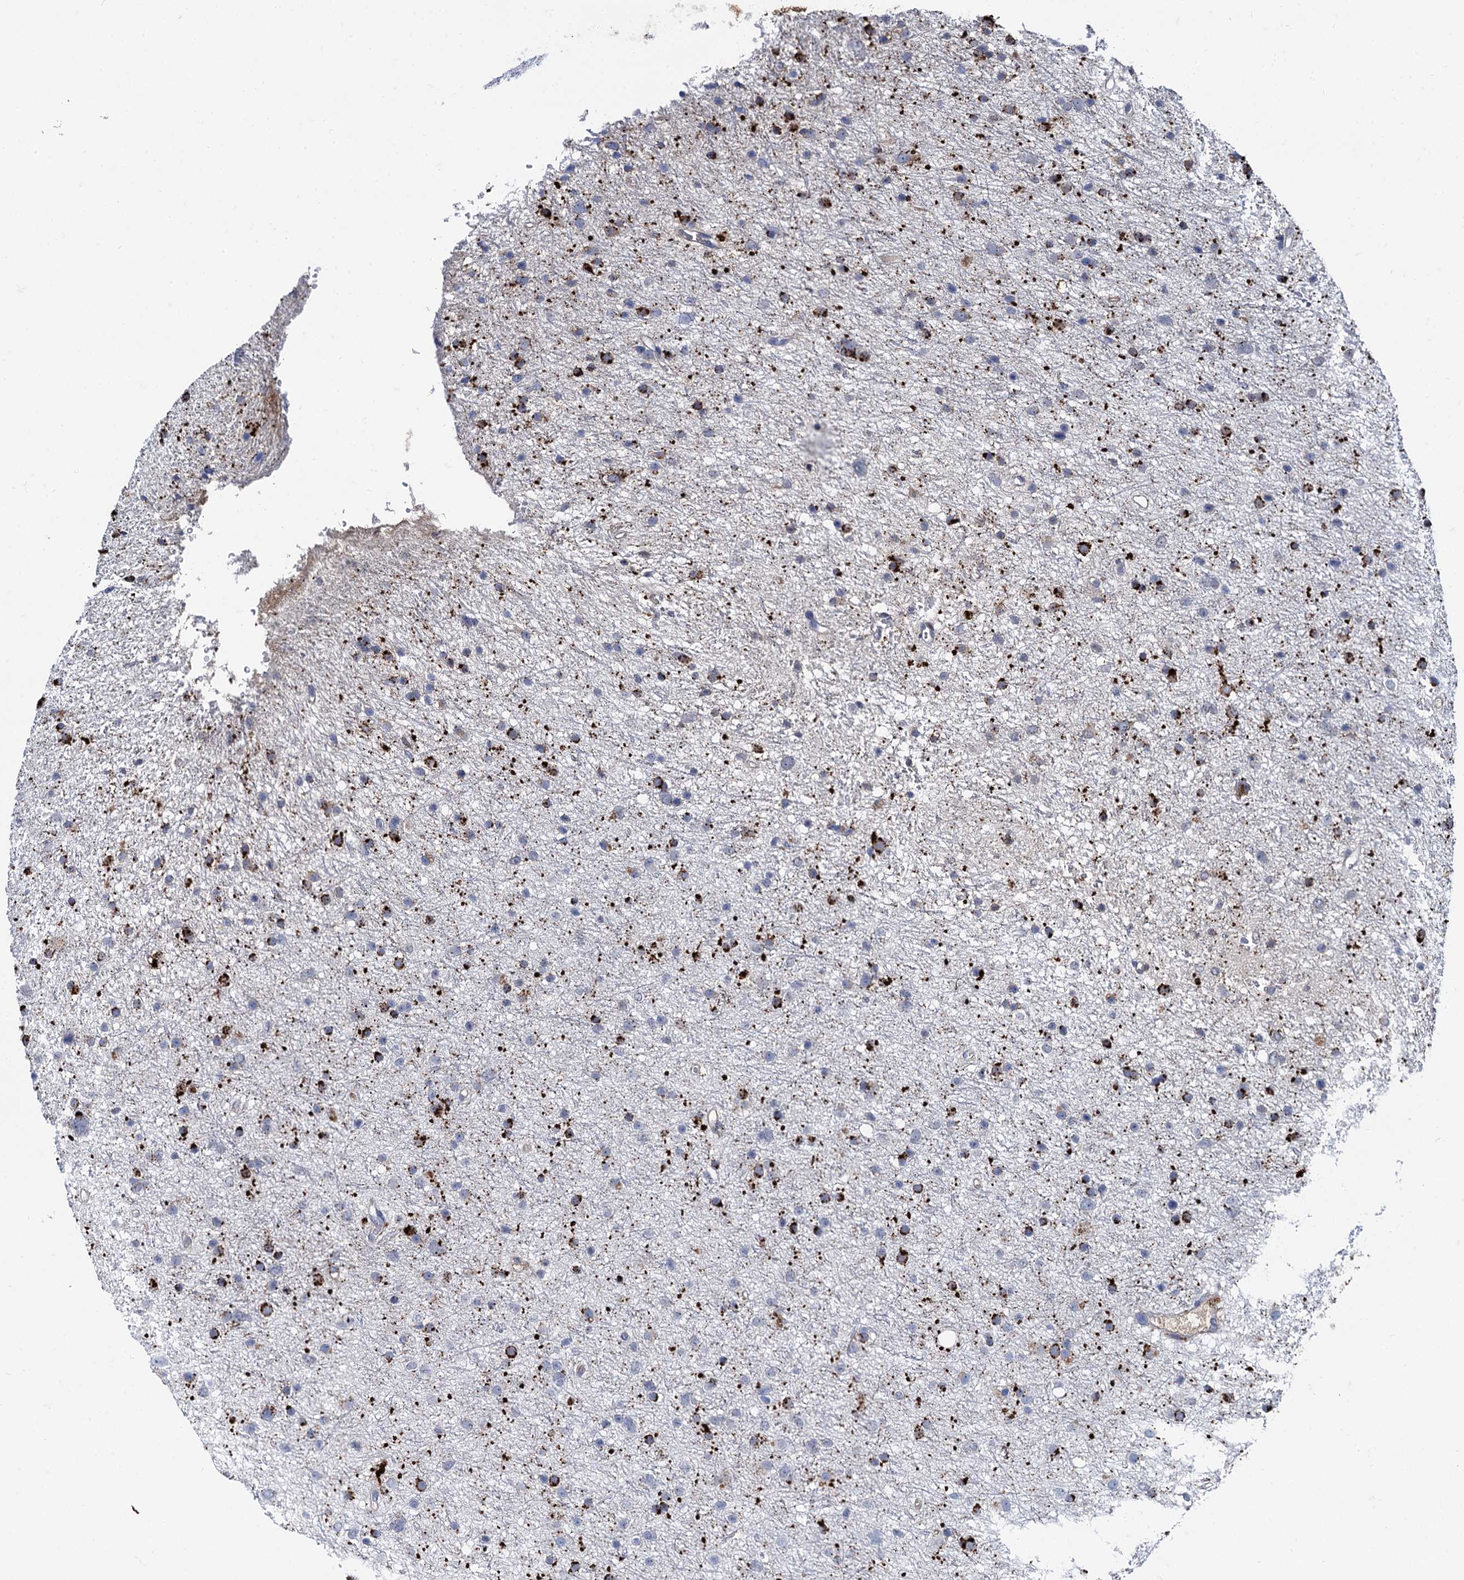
{"staining": {"intensity": "strong", "quantity": "<25%", "location": "cytoplasmic/membranous"}, "tissue": "glioma", "cell_type": "Tumor cells", "image_type": "cancer", "snomed": [{"axis": "morphology", "description": "Glioma, malignant, Low grade"}, {"axis": "topography", "description": "Cerebral cortex"}], "caption": "Protein staining shows strong cytoplasmic/membranous staining in approximately <25% of tumor cells in glioma. The protein is shown in brown color, while the nuclei are stained blue.", "gene": "APOD", "patient": {"sex": "female", "age": 39}}